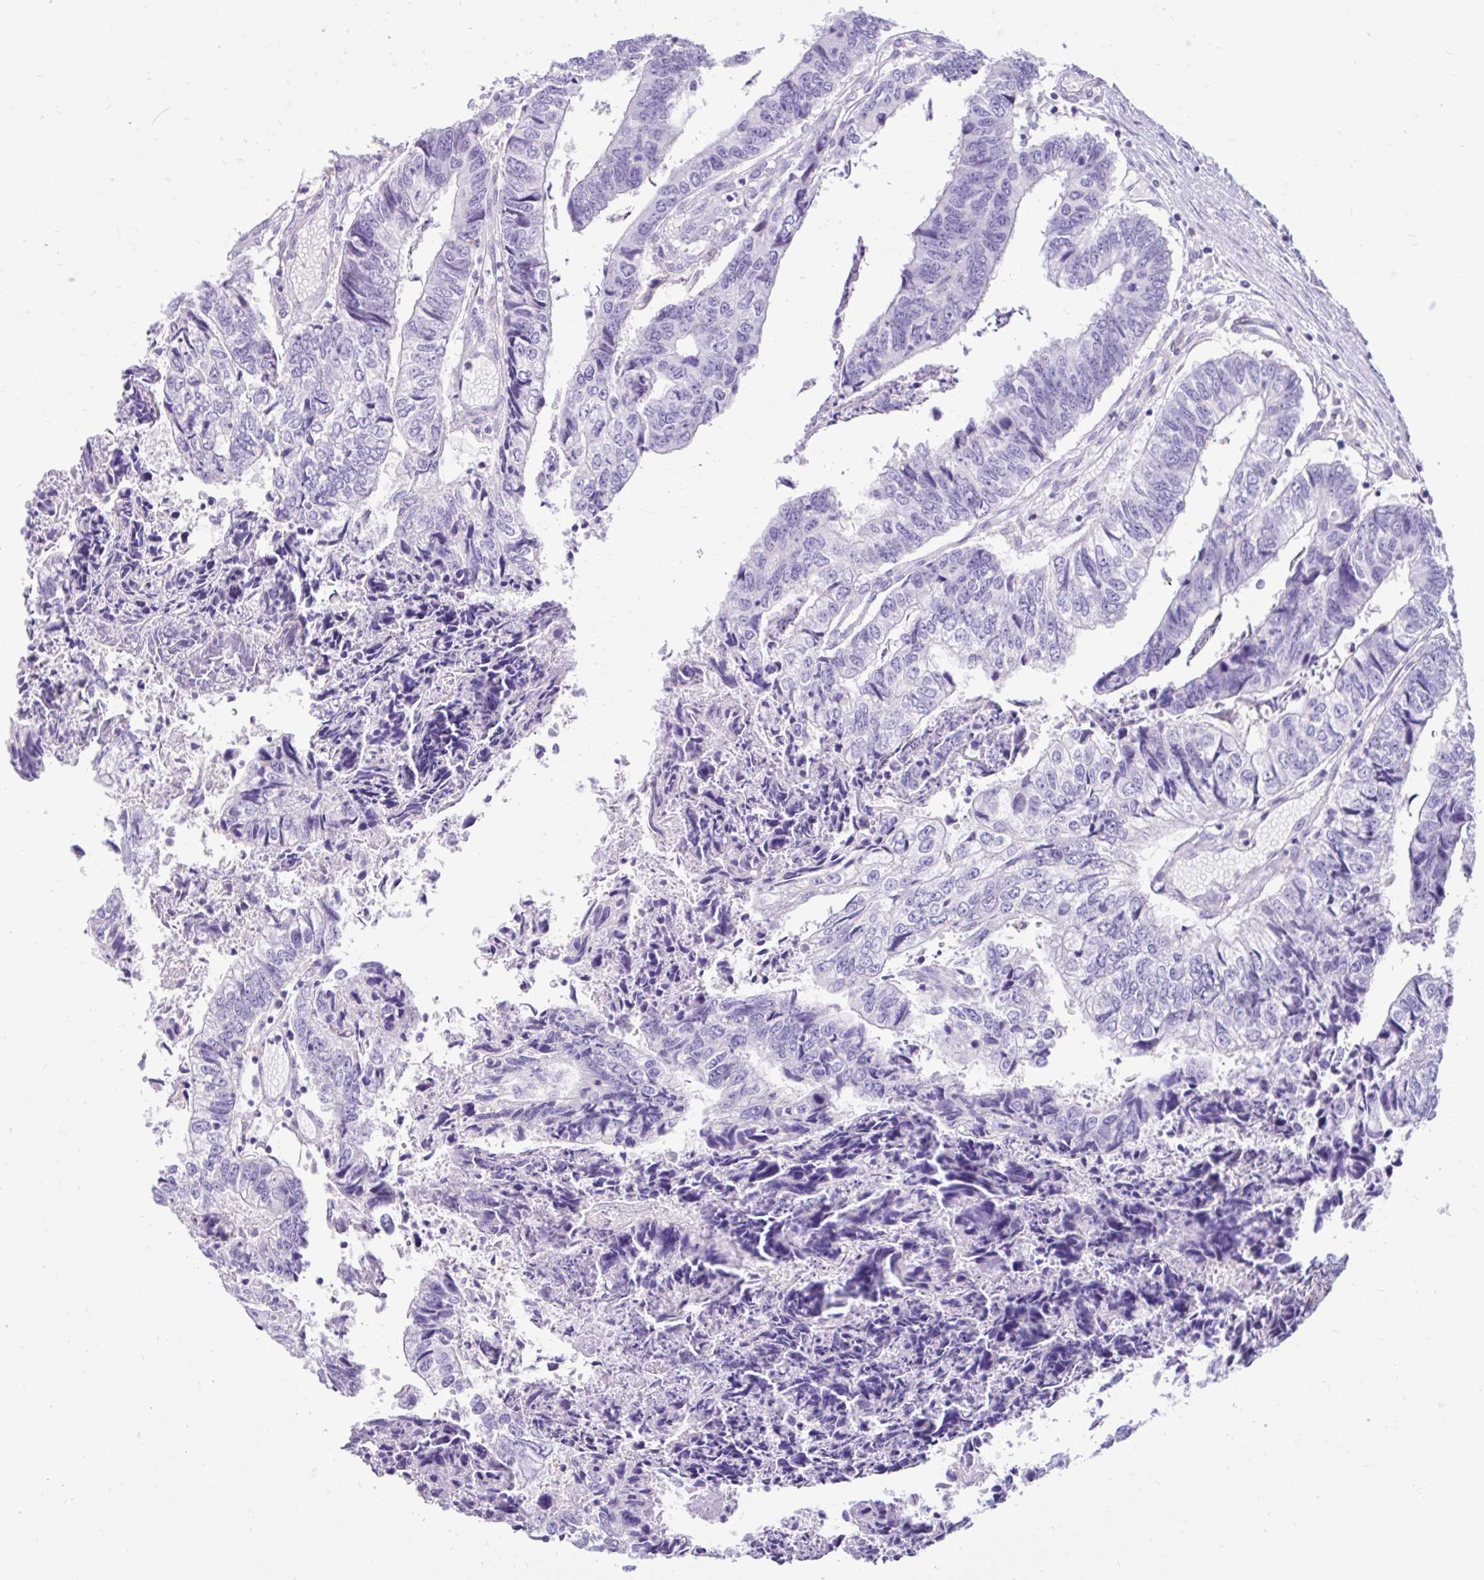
{"staining": {"intensity": "negative", "quantity": "none", "location": "none"}, "tissue": "colorectal cancer", "cell_type": "Tumor cells", "image_type": "cancer", "snomed": [{"axis": "morphology", "description": "Adenocarcinoma, NOS"}, {"axis": "topography", "description": "Colon"}], "caption": "Tumor cells are negative for protein expression in human colorectal adenocarcinoma. (DAB immunohistochemistry, high magnification).", "gene": "NHLH2", "patient": {"sex": "male", "age": 86}}